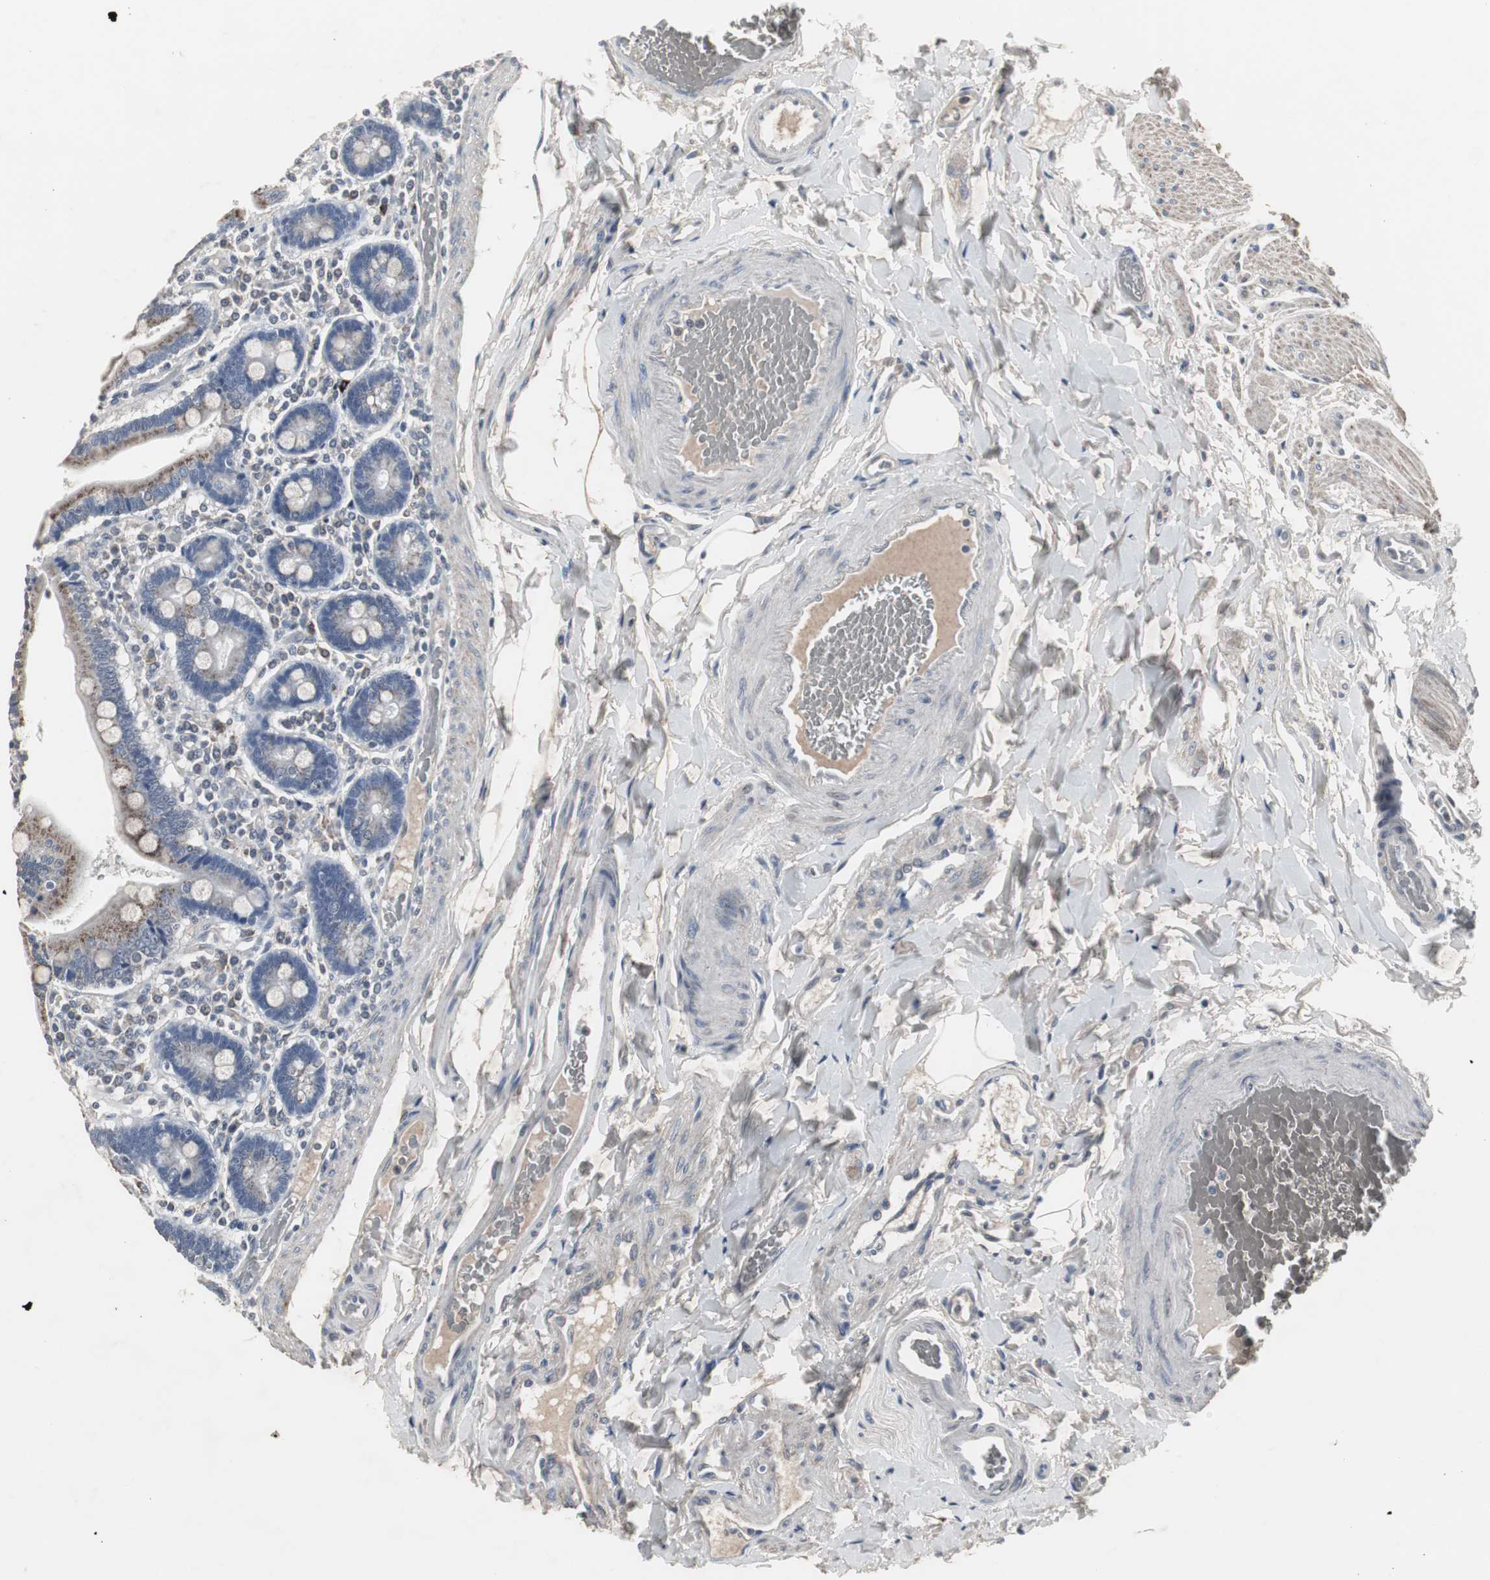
{"staining": {"intensity": "weak", "quantity": "25%-75%", "location": "cytoplasmic/membranous"}, "tissue": "duodenum", "cell_type": "Glandular cells", "image_type": "normal", "snomed": [{"axis": "morphology", "description": "Normal tissue, NOS"}, {"axis": "topography", "description": "Duodenum"}], "caption": "Immunohistochemical staining of benign human duodenum exhibits low levels of weak cytoplasmic/membranous positivity in approximately 25%-75% of glandular cells.", "gene": "ACAA1", "patient": {"sex": "female", "age": 53}}